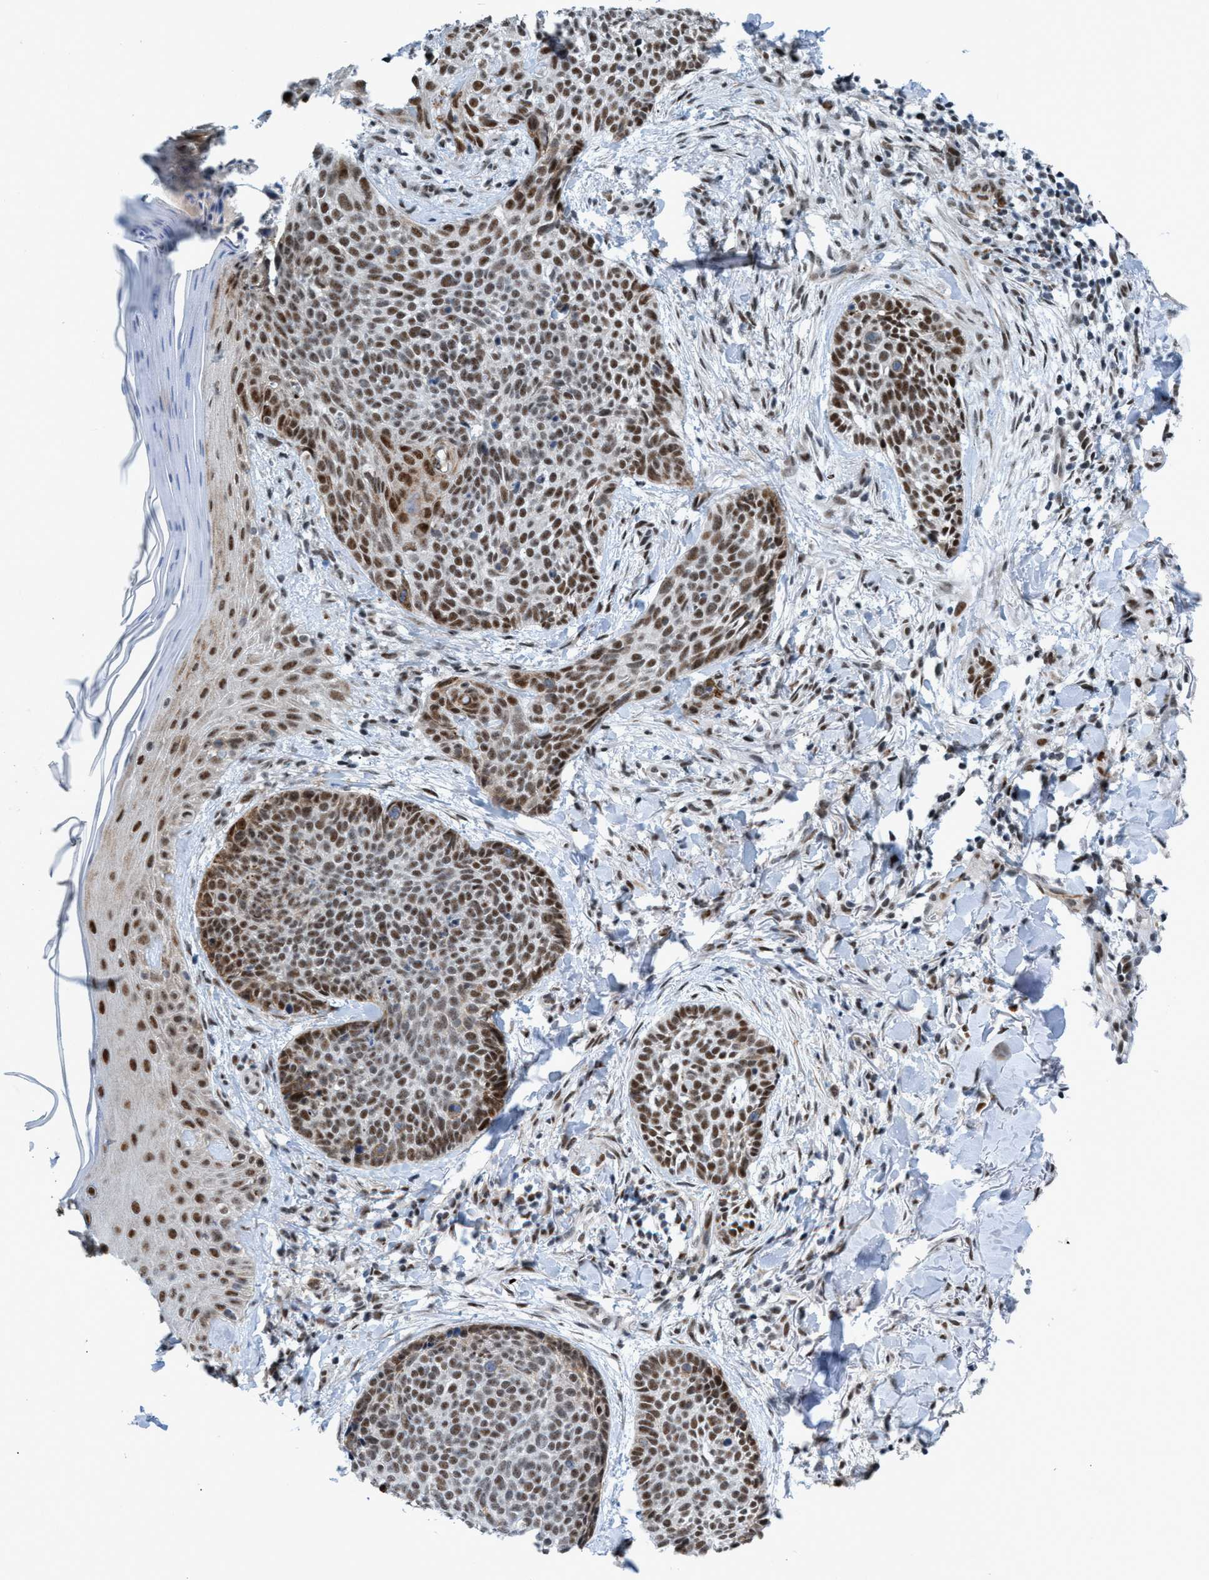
{"staining": {"intensity": "moderate", "quantity": ">75%", "location": "nuclear"}, "tissue": "skin cancer", "cell_type": "Tumor cells", "image_type": "cancer", "snomed": [{"axis": "morphology", "description": "Normal tissue, NOS"}, {"axis": "morphology", "description": "Basal cell carcinoma"}, {"axis": "topography", "description": "Skin"}], "caption": "This image demonstrates immunohistochemistry staining of human basal cell carcinoma (skin), with medium moderate nuclear expression in about >75% of tumor cells.", "gene": "CWC27", "patient": {"sex": "male", "age": 67}}